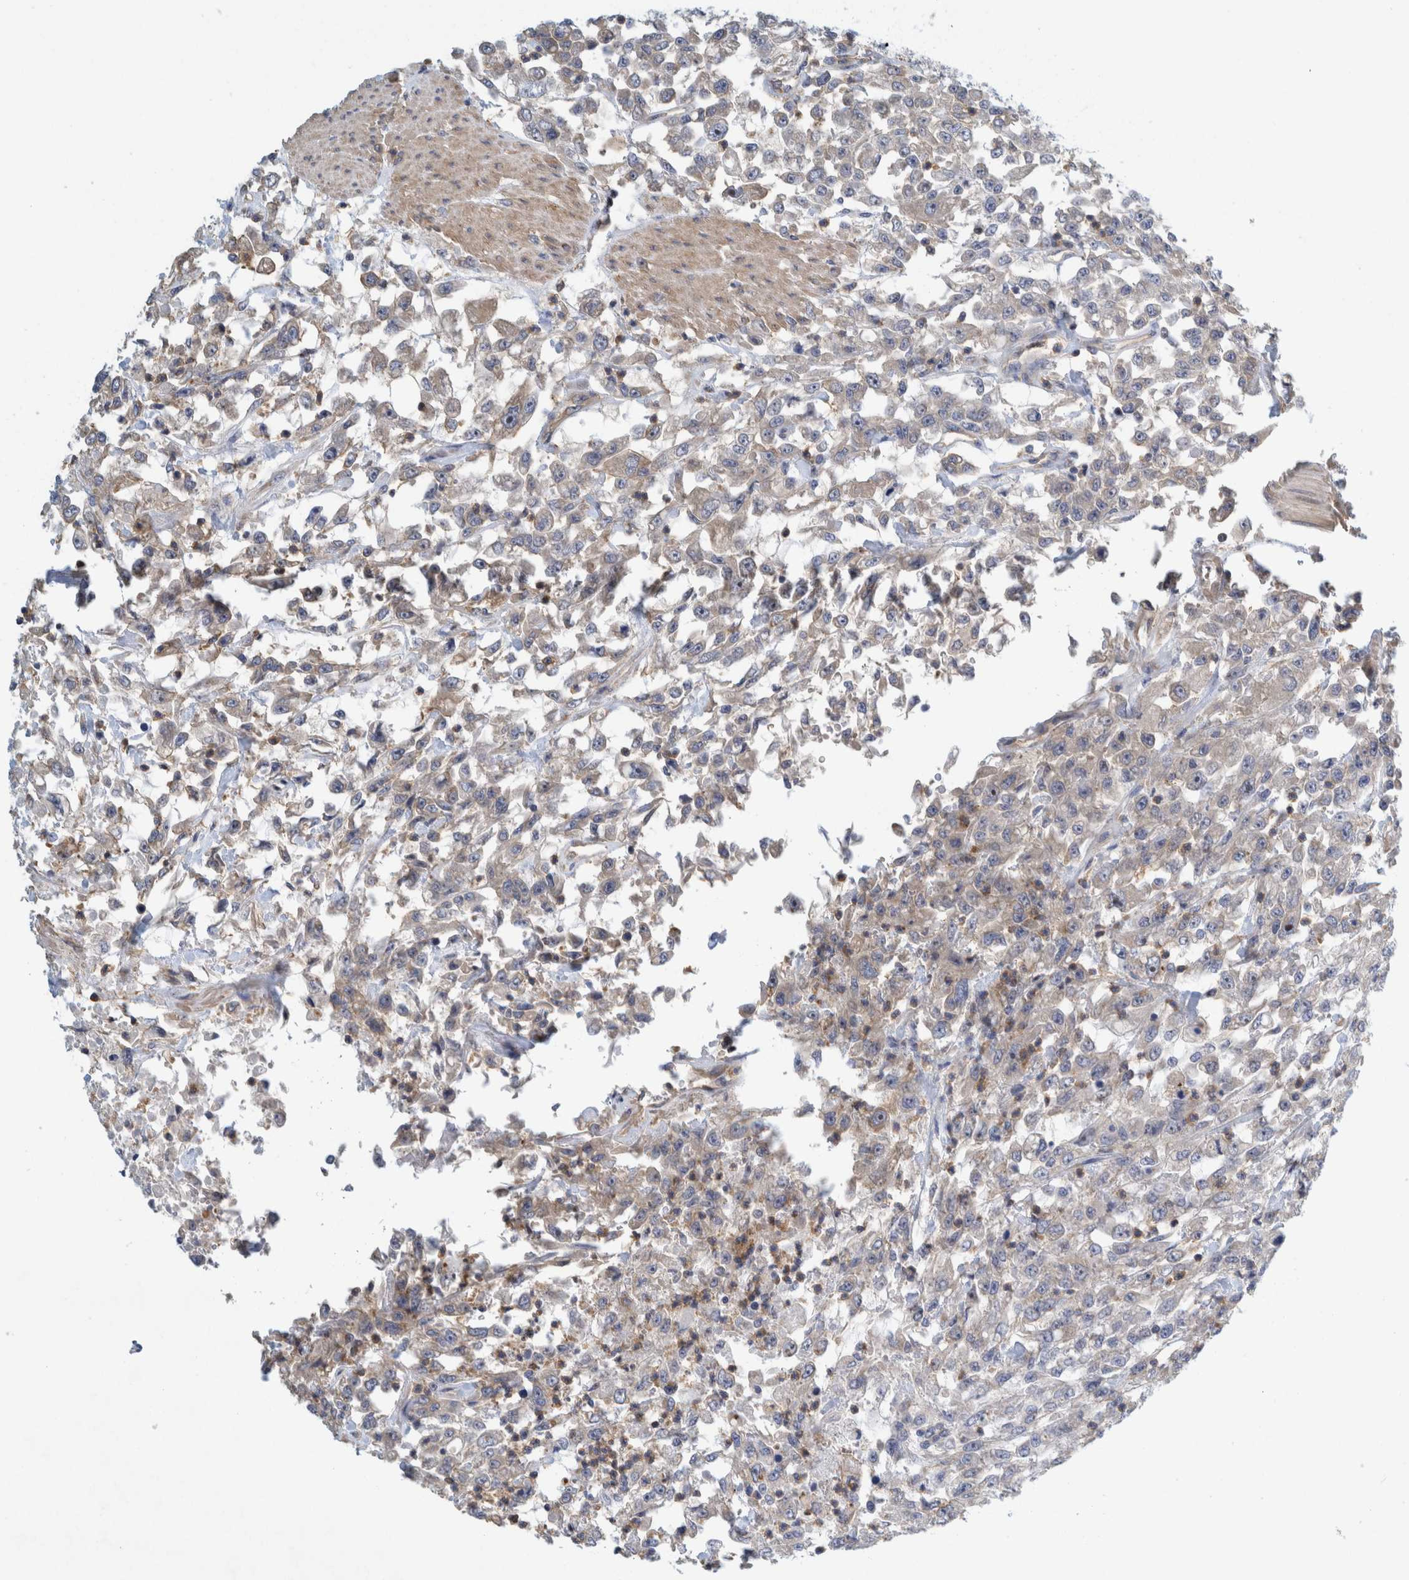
{"staining": {"intensity": "negative", "quantity": "none", "location": "none"}, "tissue": "urothelial cancer", "cell_type": "Tumor cells", "image_type": "cancer", "snomed": [{"axis": "morphology", "description": "Urothelial carcinoma, High grade"}, {"axis": "topography", "description": "Urinary bladder"}], "caption": "Image shows no significant protein staining in tumor cells of urothelial cancer. The staining is performed using DAB brown chromogen with nuclei counter-stained in using hematoxylin.", "gene": "ZNF324B", "patient": {"sex": "male", "age": 46}}